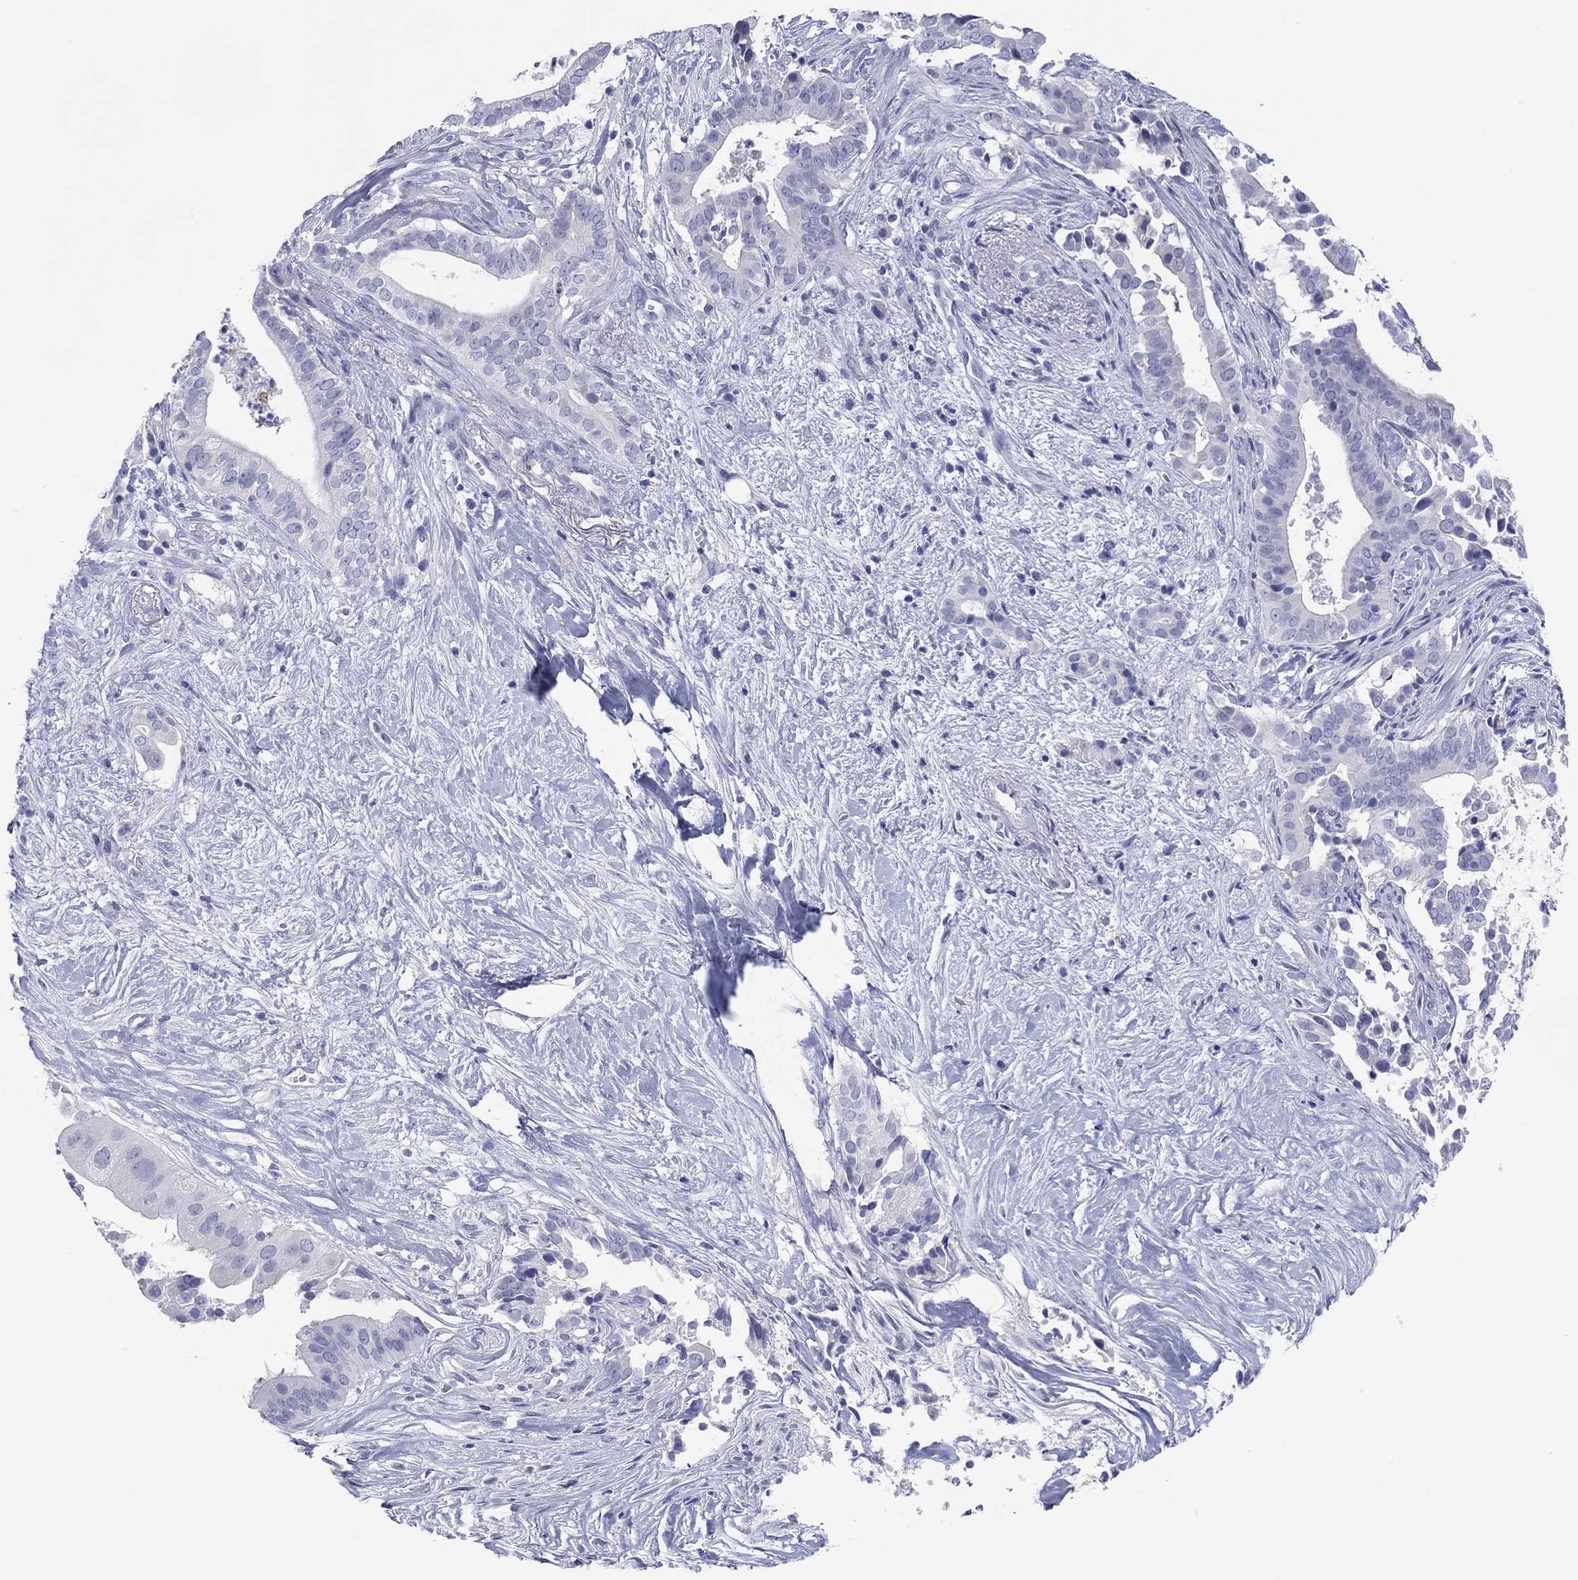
{"staining": {"intensity": "negative", "quantity": "none", "location": "none"}, "tissue": "pancreatic cancer", "cell_type": "Tumor cells", "image_type": "cancer", "snomed": [{"axis": "morphology", "description": "Adenocarcinoma, NOS"}, {"axis": "topography", "description": "Pancreas"}], "caption": "Protein analysis of pancreatic cancer (adenocarcinoma) reveals no significant expression in tumor cells.", "gene": "ERICH3", "patient": {"sex": "male", "age": 61}}